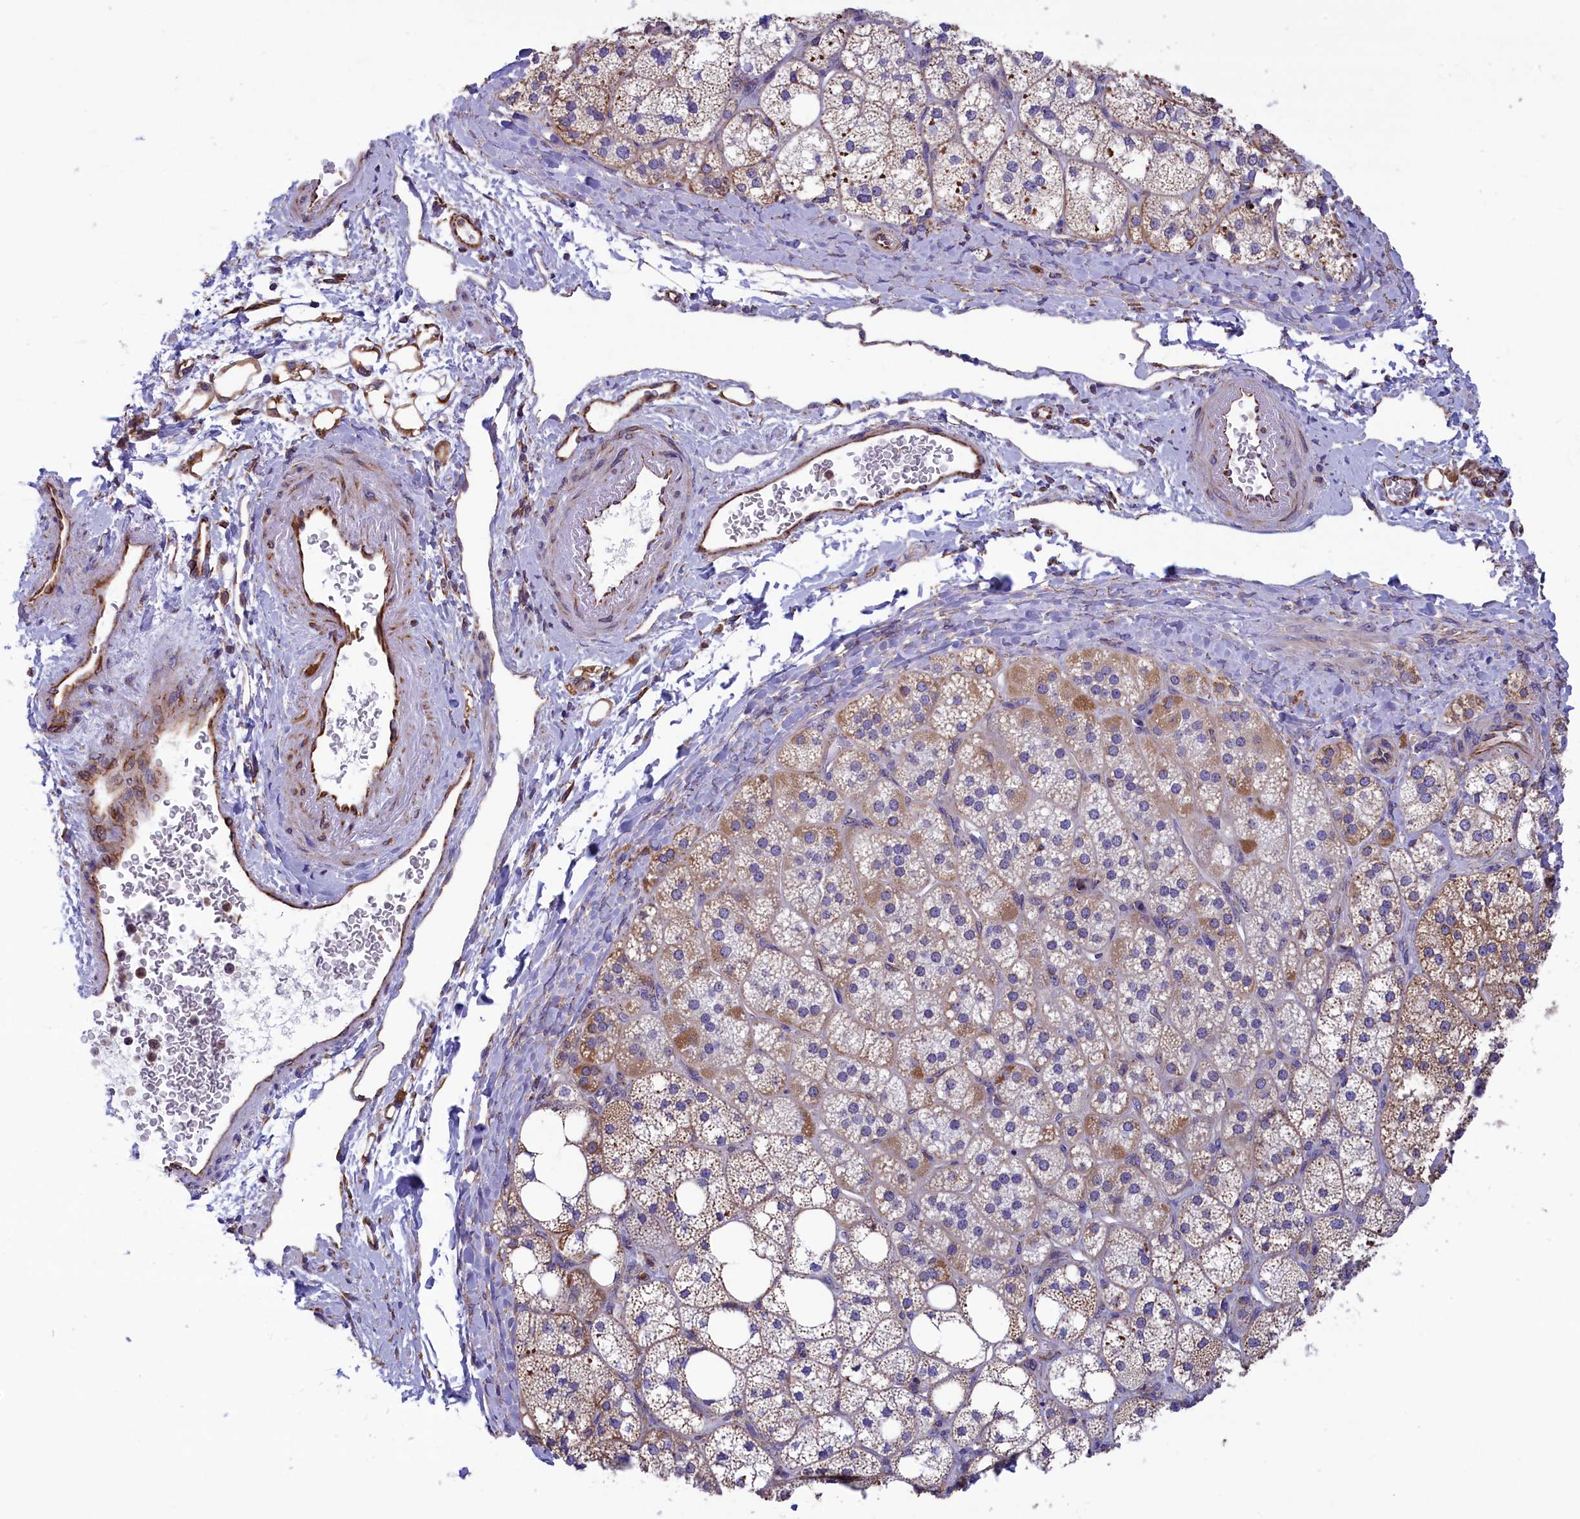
{"staining": {"intensity": "moderate", "quantity": "25%-75%", "location": "cytoplasmic/membranous"}, "tissue": "adrenal gland", "cell_type": "Glandular cells", "image_type": "normal", "snomed": [{"axis": "morphology", "description": "Normal tissue, NOS"}, {"axis": "topography", "description": "Adrenal gland"}], "caption": "Brown immunohistochemical staining in normal adrenal gland exhibits moderate cytoplasmic/membranous staining in approximately 25%-75% of glandular cells.", "gene": "GATB", "patient": {"sex": "male", "age": 61}}